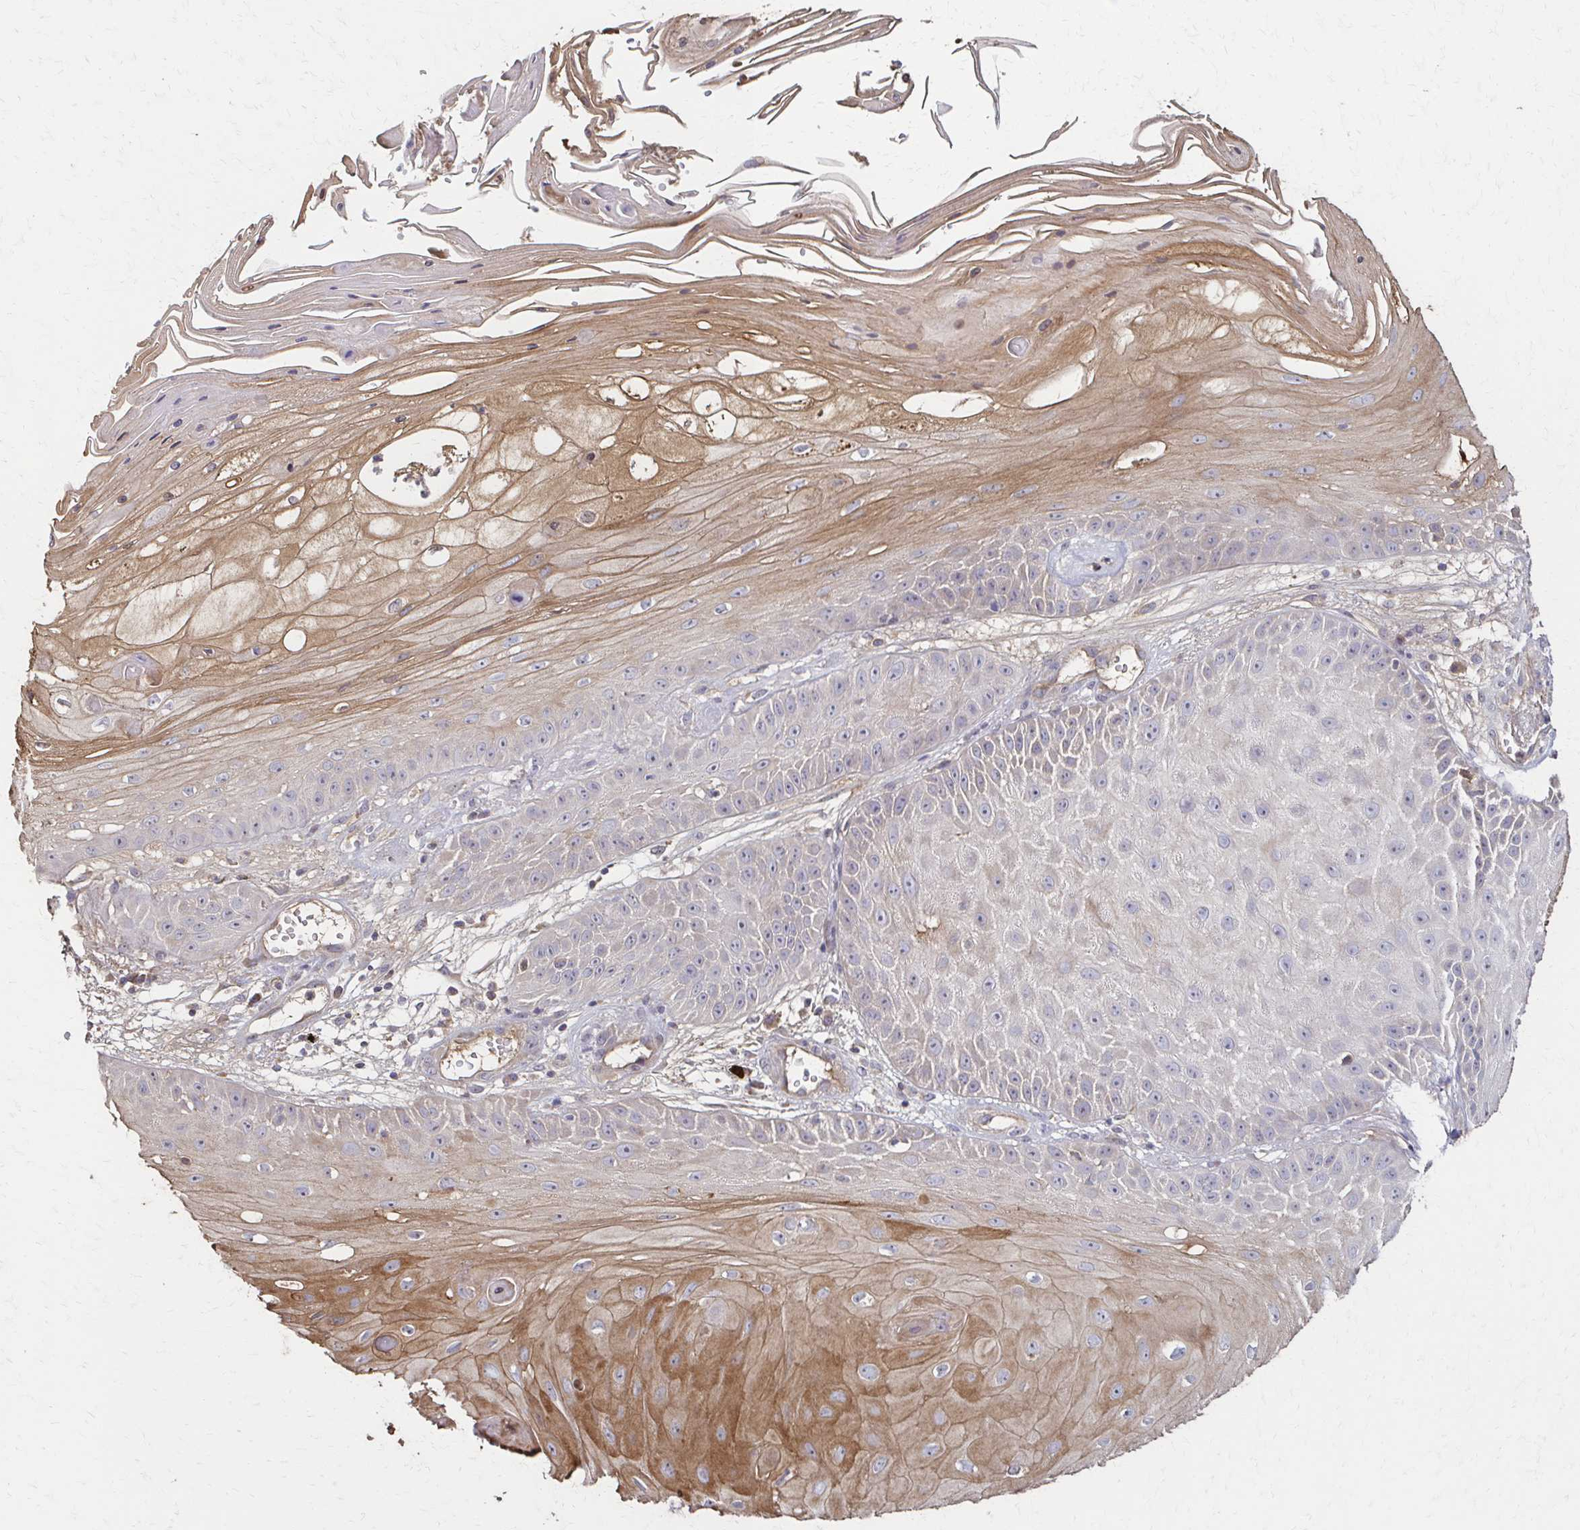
{"staining": {"intensity": "moderate", "quantity": "<25%", "location": "cytoplasmic/membranous"}, "tissue": "skin cancer", "cell_type": "Tumor cells", "image_type": "cancer", "snomed": [{"axis": "morphology", "description": "Squamous cell carcinoma, NOS"}, {"axis": "topography", "description": "Skin"}], "caption": "A low amount of moderate cytoplasmic/membranous staining is present in approximately <25% of tumor cells in squamous cell carcinoma (skin) tissue. Ihc stains the protein in brown and the nuclei are stained blue.", "gene": "IL18BP", "patient": {"sex": "male", "age": 70}}